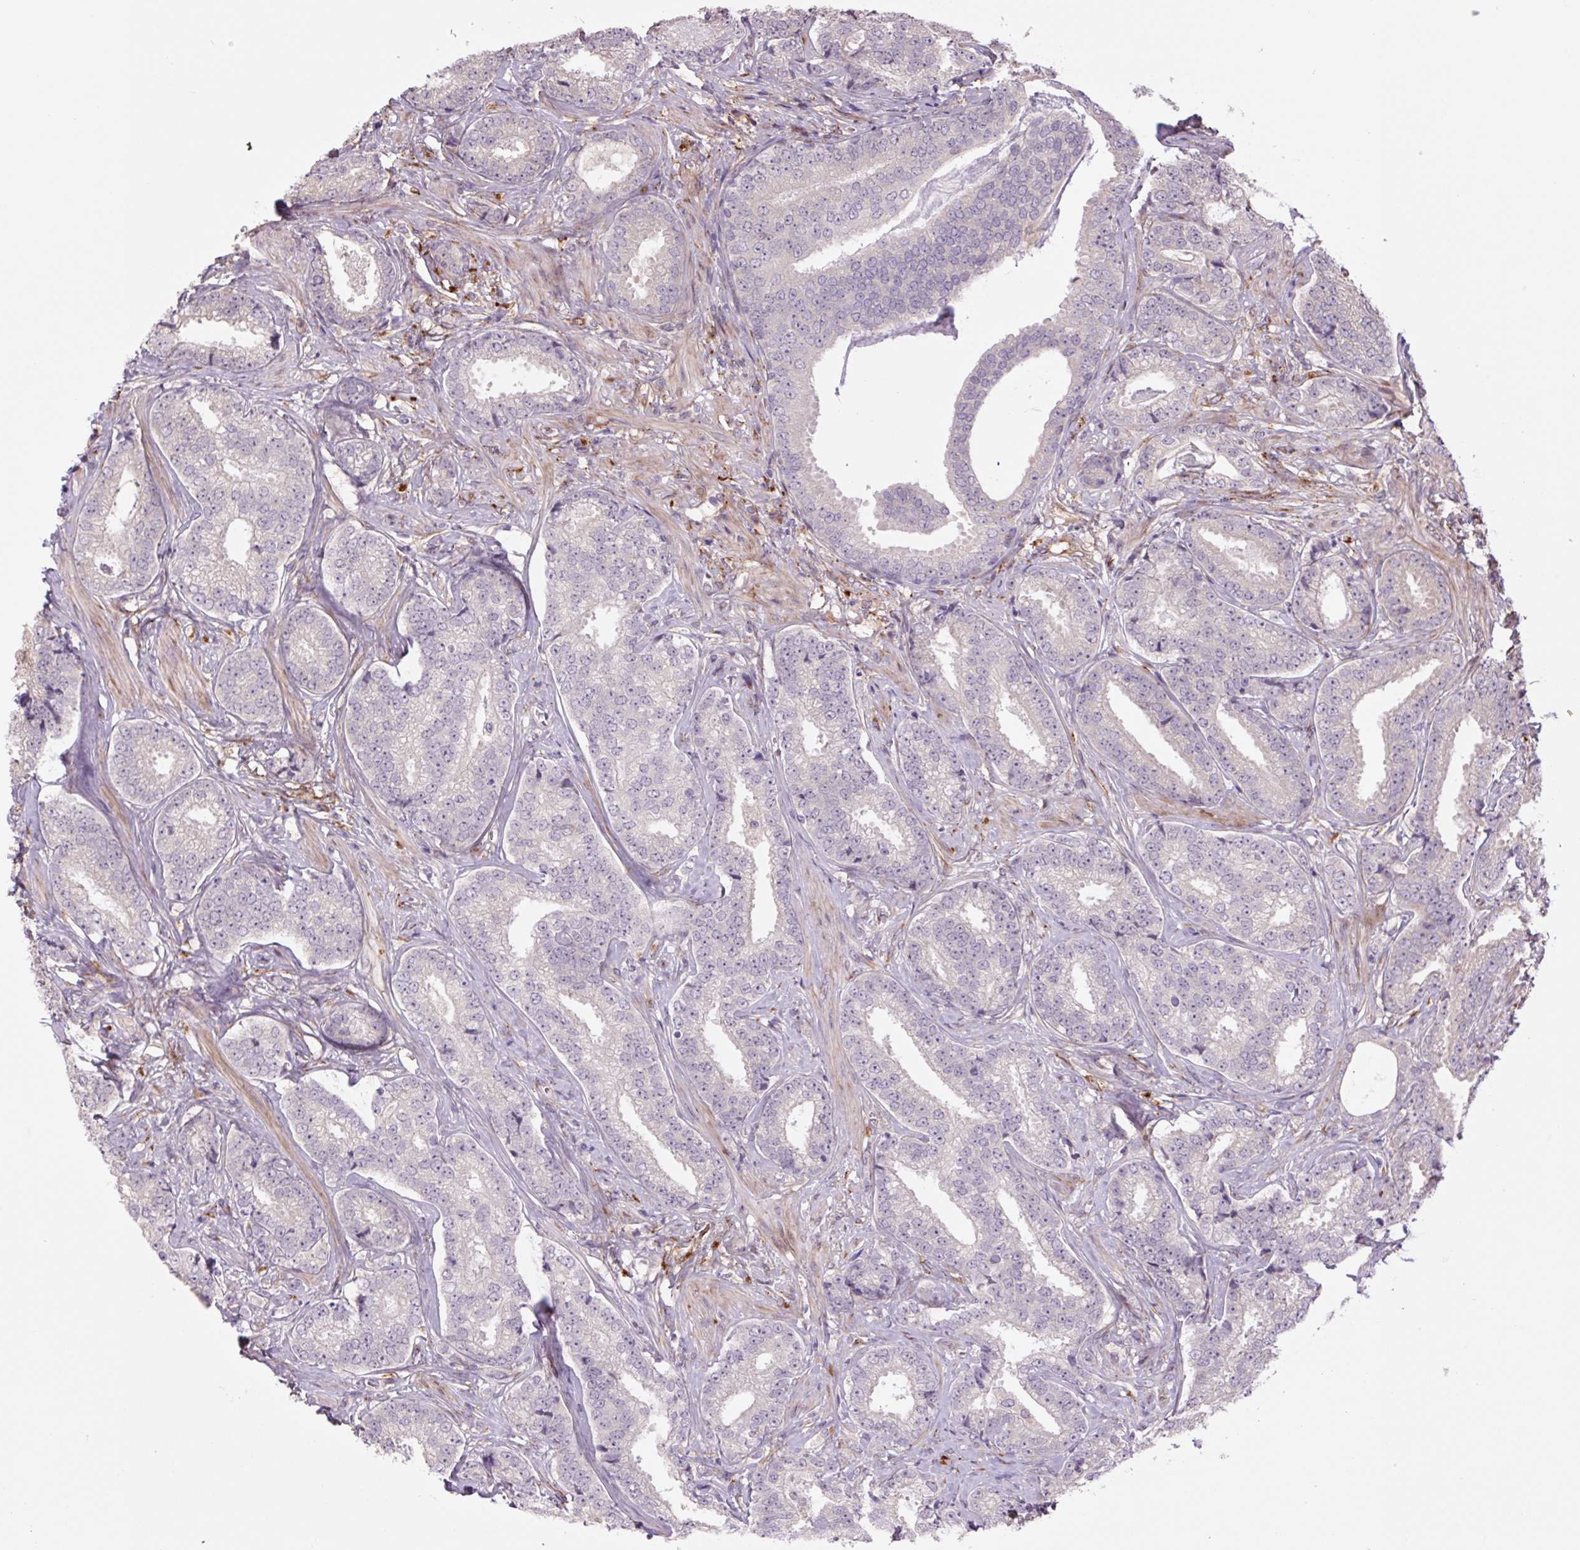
{"staining": {"intensity": "negative", "quantity": "none", "location": "none"}, "tissue": "prostate cancer", "cell_type": "Tumor cells", "image_type": "cancer", "snomed": [{"axis": "morphology", "description": "Adenocarcinoma, Low grade"}, {"axis": "topography", "description": "Prostate"}], "caption": "High magnification brightfield microscopy of prostate cancer stained with DAB (brown) and counterstained with hematoxylin (blue): tumor cells show no significant positivity. Nuclei are stained in blue.", "gene": "PLA2G4A", "patient": {"sex": "male", "age": 63}}